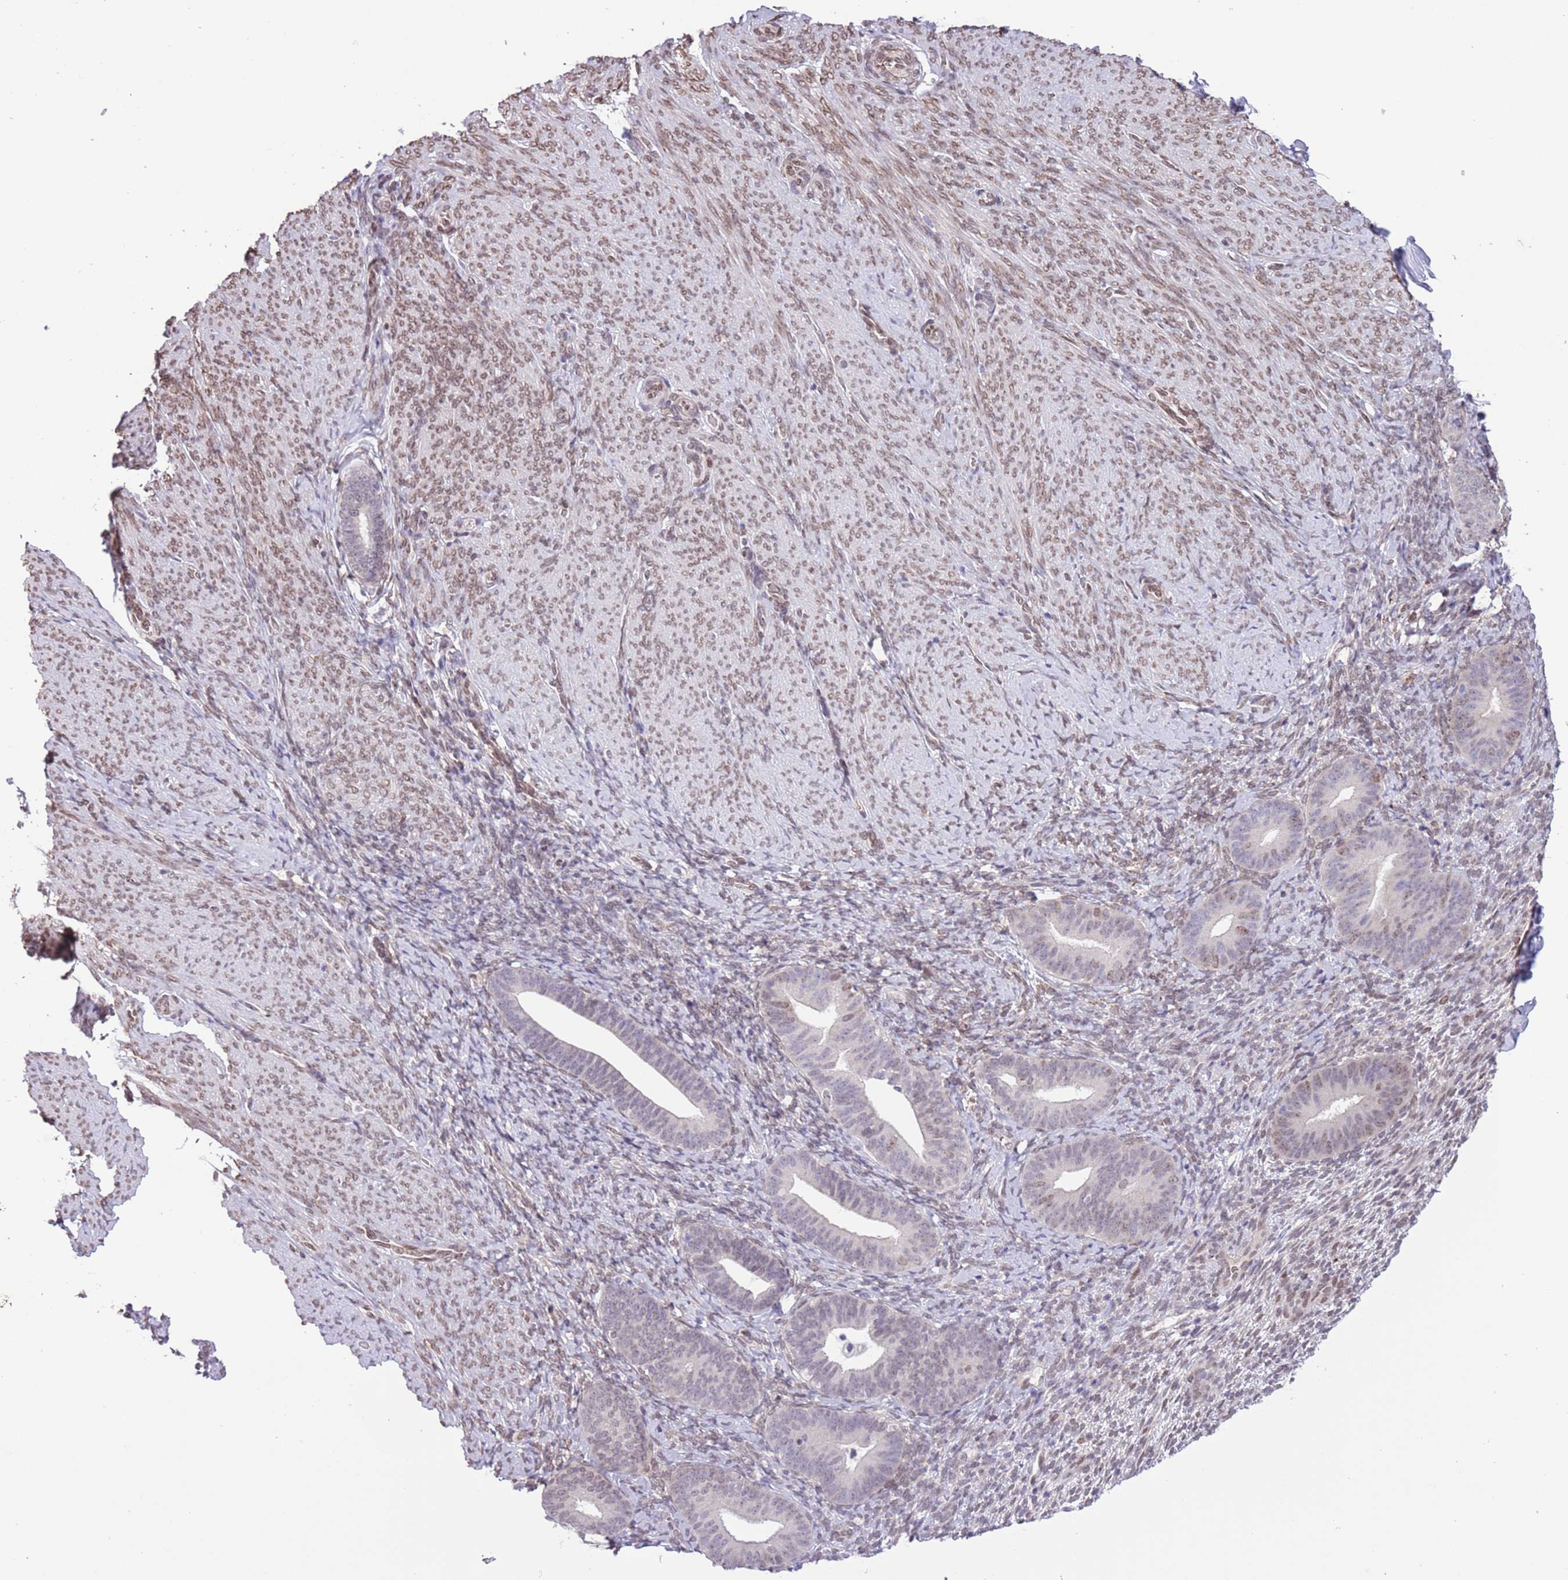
{"staining": {"intensity": "weak", "quantity": "<25%", "location": "nuclear"}, "tissue": "endometrium", "cell_type": "Cells in endometrial stroma", "image_type": "normal", "snomed": [{"axis": "morphology", "description": "Normal tissue, NOS"}, {"axis": "topography", "description": "Endometrium"}], "caption": "Immunohistochemistry (IHC) histopathology image of unremarkable endometrium stained for a protein (brown), which displays no expression in cells in endometrial stroma. (DAB immunohistochemistry visualized using brightfield microscopy, high magnification).", "gene": "ZGLP1", "patient": {"sex": "female", "age": 65}}